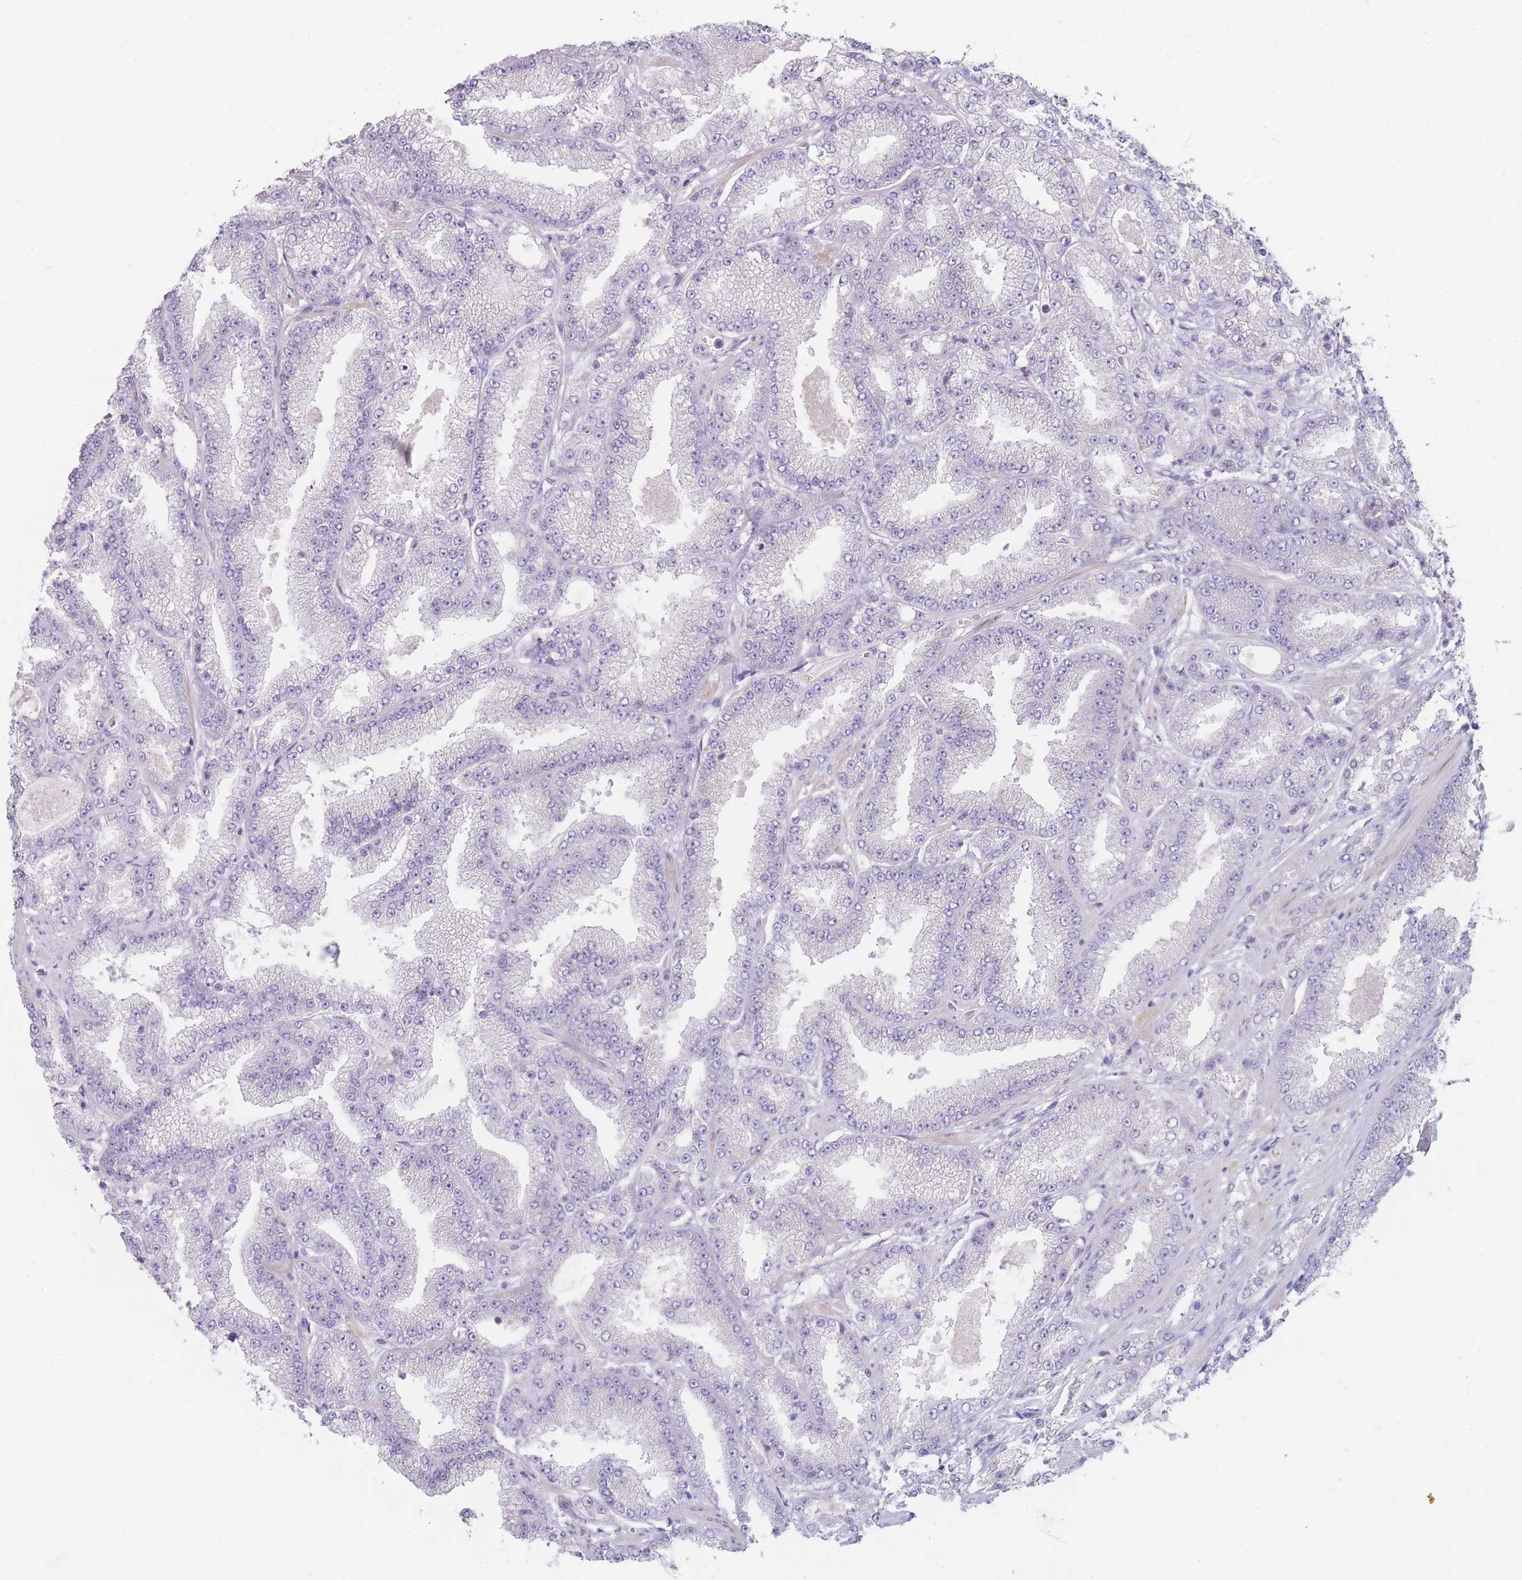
{"staining": {"intensity": "negative", "quantity": "none", "location": "none"}, "tissue": "prostate cancer", "cell_type": "Tumor cells", "image_type": "cancer", "snomed": [{"axis": "morphology", "description": "Adenocarcinoma, High grade"}, {"axis": "topography", "description": "Prostate"}], "caption": "Image shows no significant protein positivity in tumor cells of prostate cancer.", "gene": "SMPD4", "patient": {"sex": "male", "age": 68}}